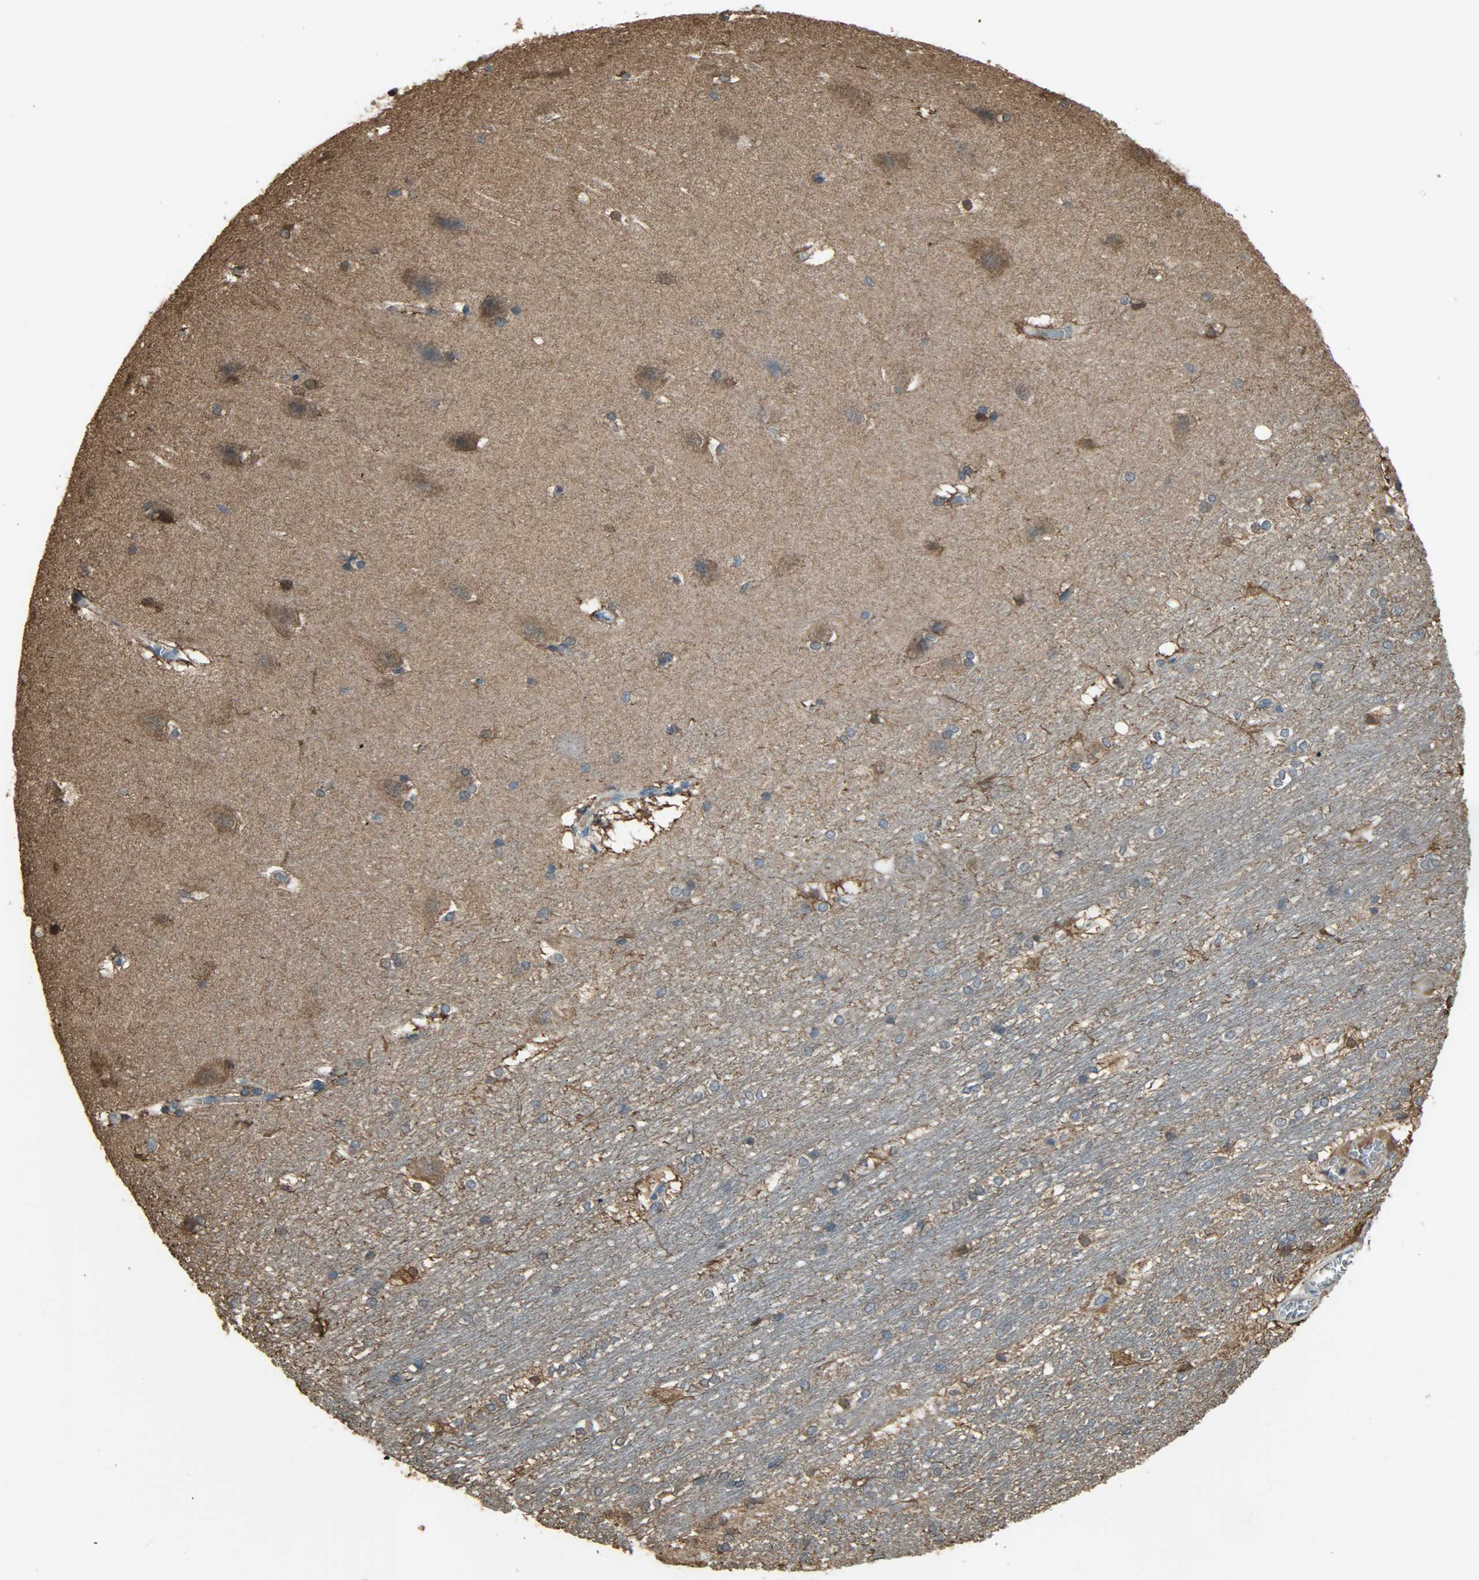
{"staining": {"intensity": "moderate", "quantity": "25%-75%", "location": "cytoplasmic/membranous"}, "tissue": "hippocampus", "cell_type": "Glial cells", "image_type": "normal", "snomed": [{"axis": "morphology", "description": "Normal tissue, NOS"}, {"axis": "topography", "description": "Hippocampus"}], "caption": "High-magnification brightfield microscopy of benign hippocampus stained with DAB (3,3'-diaminobenzidine) (brown) and counterstained with hematoxylin (blue). glial cells exhibit moderate cytoplasmic/membranous positivity is appreciated in about25%-75% of cells. (brown staining indicates protein expression, while blue staining denotes nuclei).", "gene": "LDHB", "patient": {"sex": "female", "age": 19}}